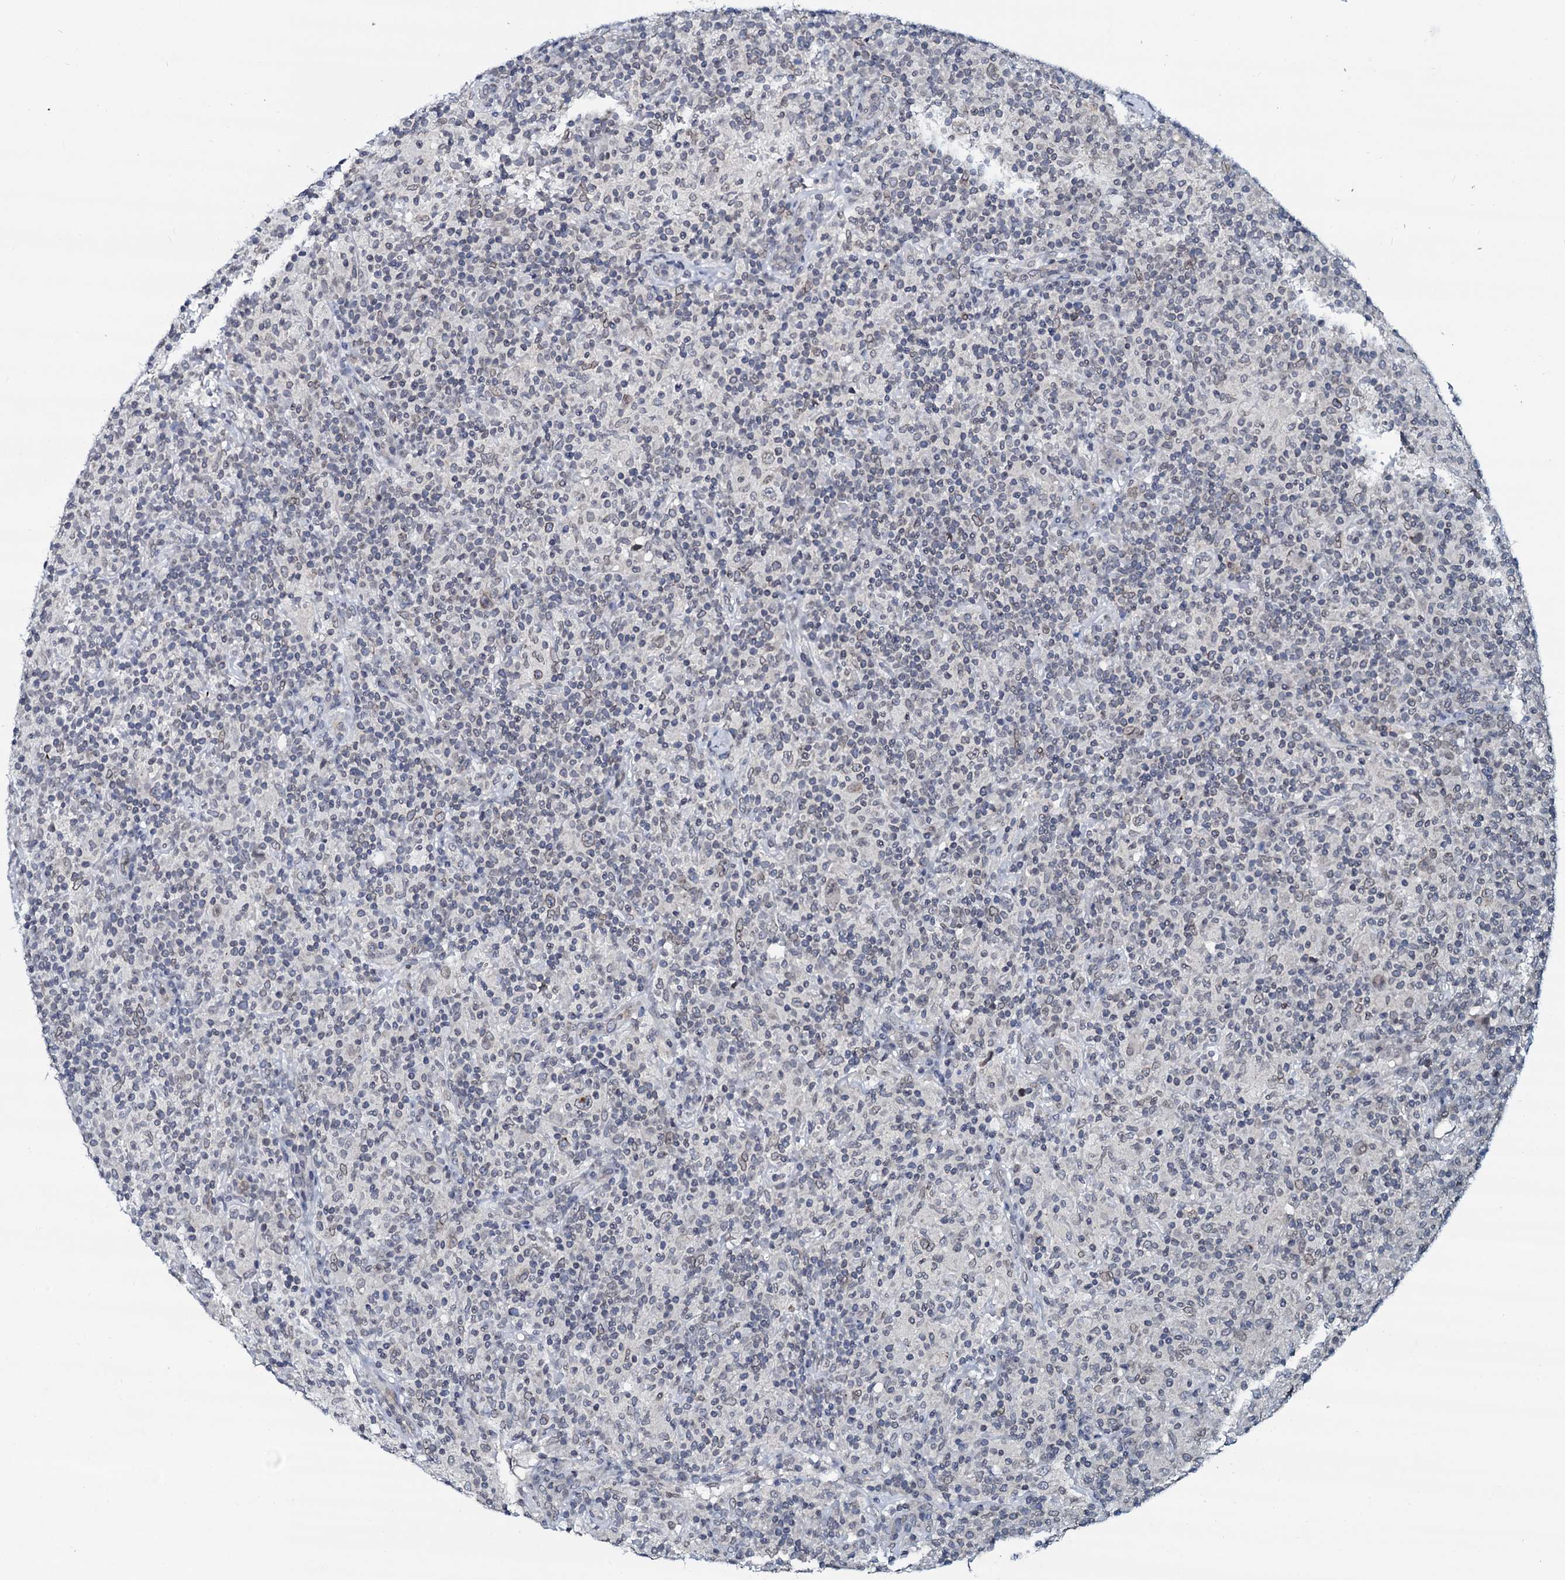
{"staining": {"intensity": "weak", "quantity": "25%-75%", "location": "cytoplasmic/membranous,nuclear"}, "tissue": "lymphoma", "cell_type": "Tumor cells", "image_type": "cancer", "snomed": [{"axis": "morphology", "description": "Hodgkin's disease, NOS"}, {"axis": "topography", "description": "Lymph node"}], "caption": "Human Hodgkin's disease stained with a protein marker exhibits weak staining in tumor cells.", "gene": "SNTA1", "patient": {"sex": "male", "age": 70}}